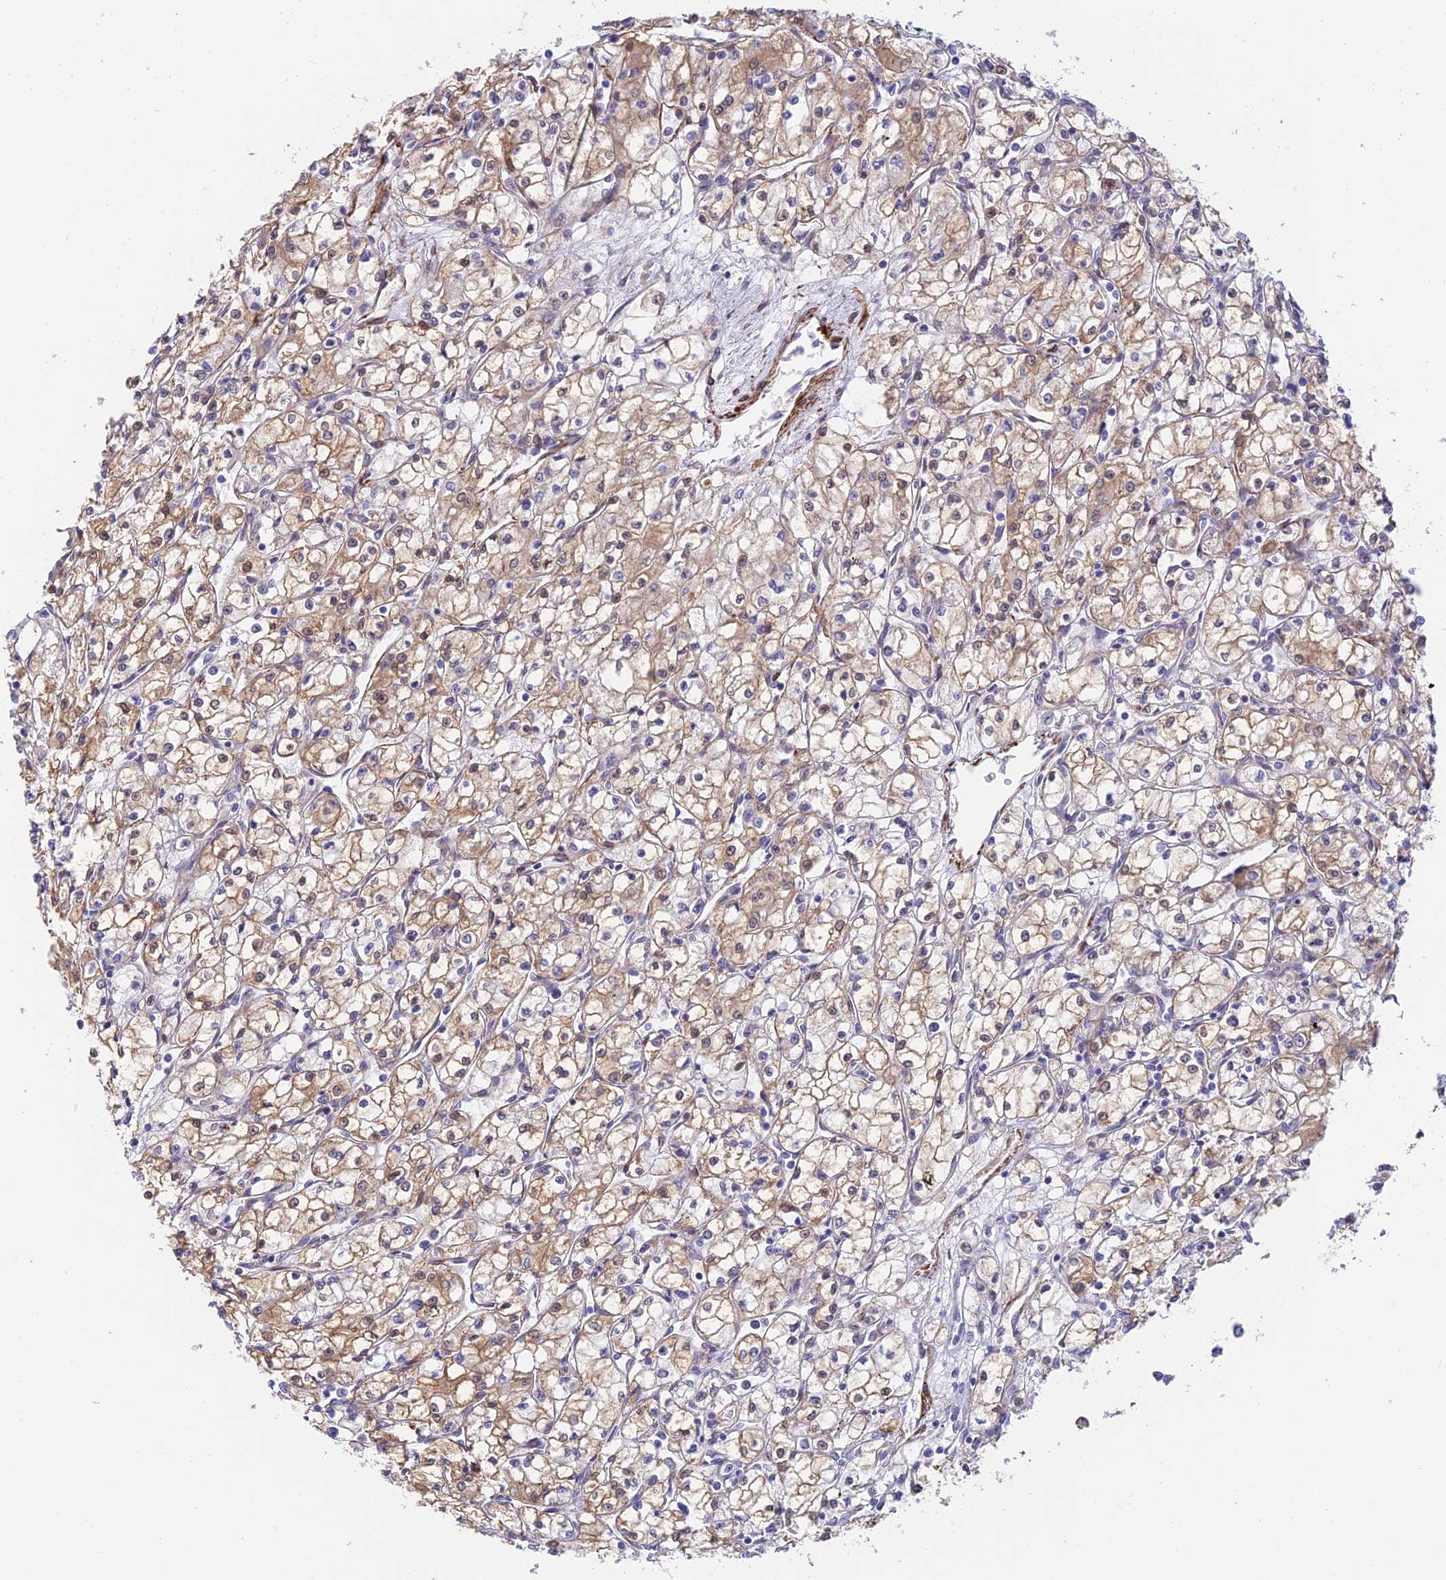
{"staining": {"intensity": "moderate", "quantity": ">75%", "location": "cytoplasmic/membranous"}, "tissue": "renal cancer", "cell_type": "Tumor cells", "image_type": "cancer", "snomed": [{"axis": "morphology", "description": "Adenocarcinoma, NOS"}, {"axis": "topography", "description": "Kidney"}], "caption": "Protein expression analysis of renal adenocarcinoma demonstrates moderate cytoplasmic/membranous expression in approximately >75% of tumor cells.", "gene": "ANKRD50", "patient": {"sex": "male", "age": 59}}